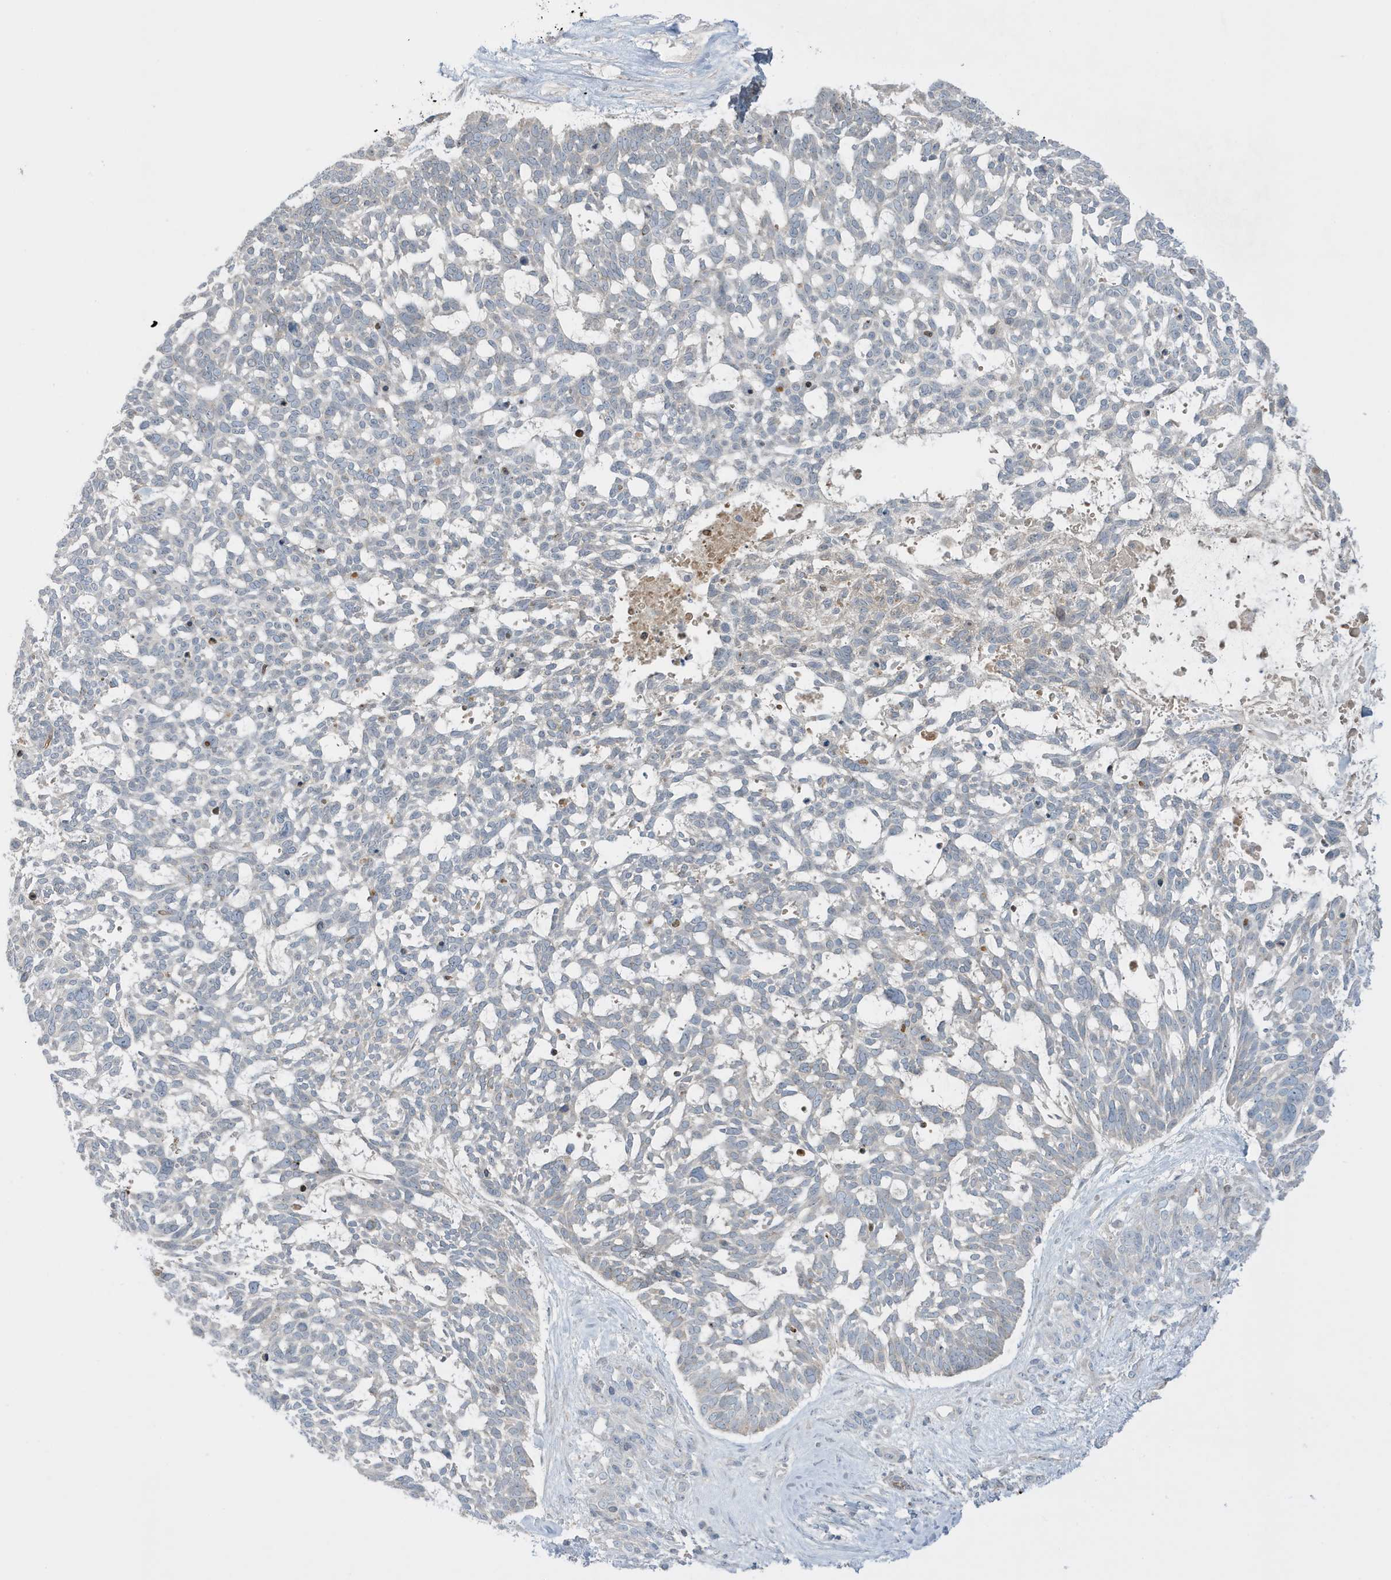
{"staining": {"intensity": "negative", "quantity": "none", "location": "none"}, "tissue": "skin cancer", "cell_type": "Tumor cells", "image_type": "cancer", "snomed": [{"axis": "morphology", "description": "Basal cell carcinoma"}, {"axis": "topography", "description": "Skin"}], "caption": "Tumor cells show no significant protein positivity in skin cancer.", "gene": "FNDC1", "patient": {"sex": "male", "age": 88}}